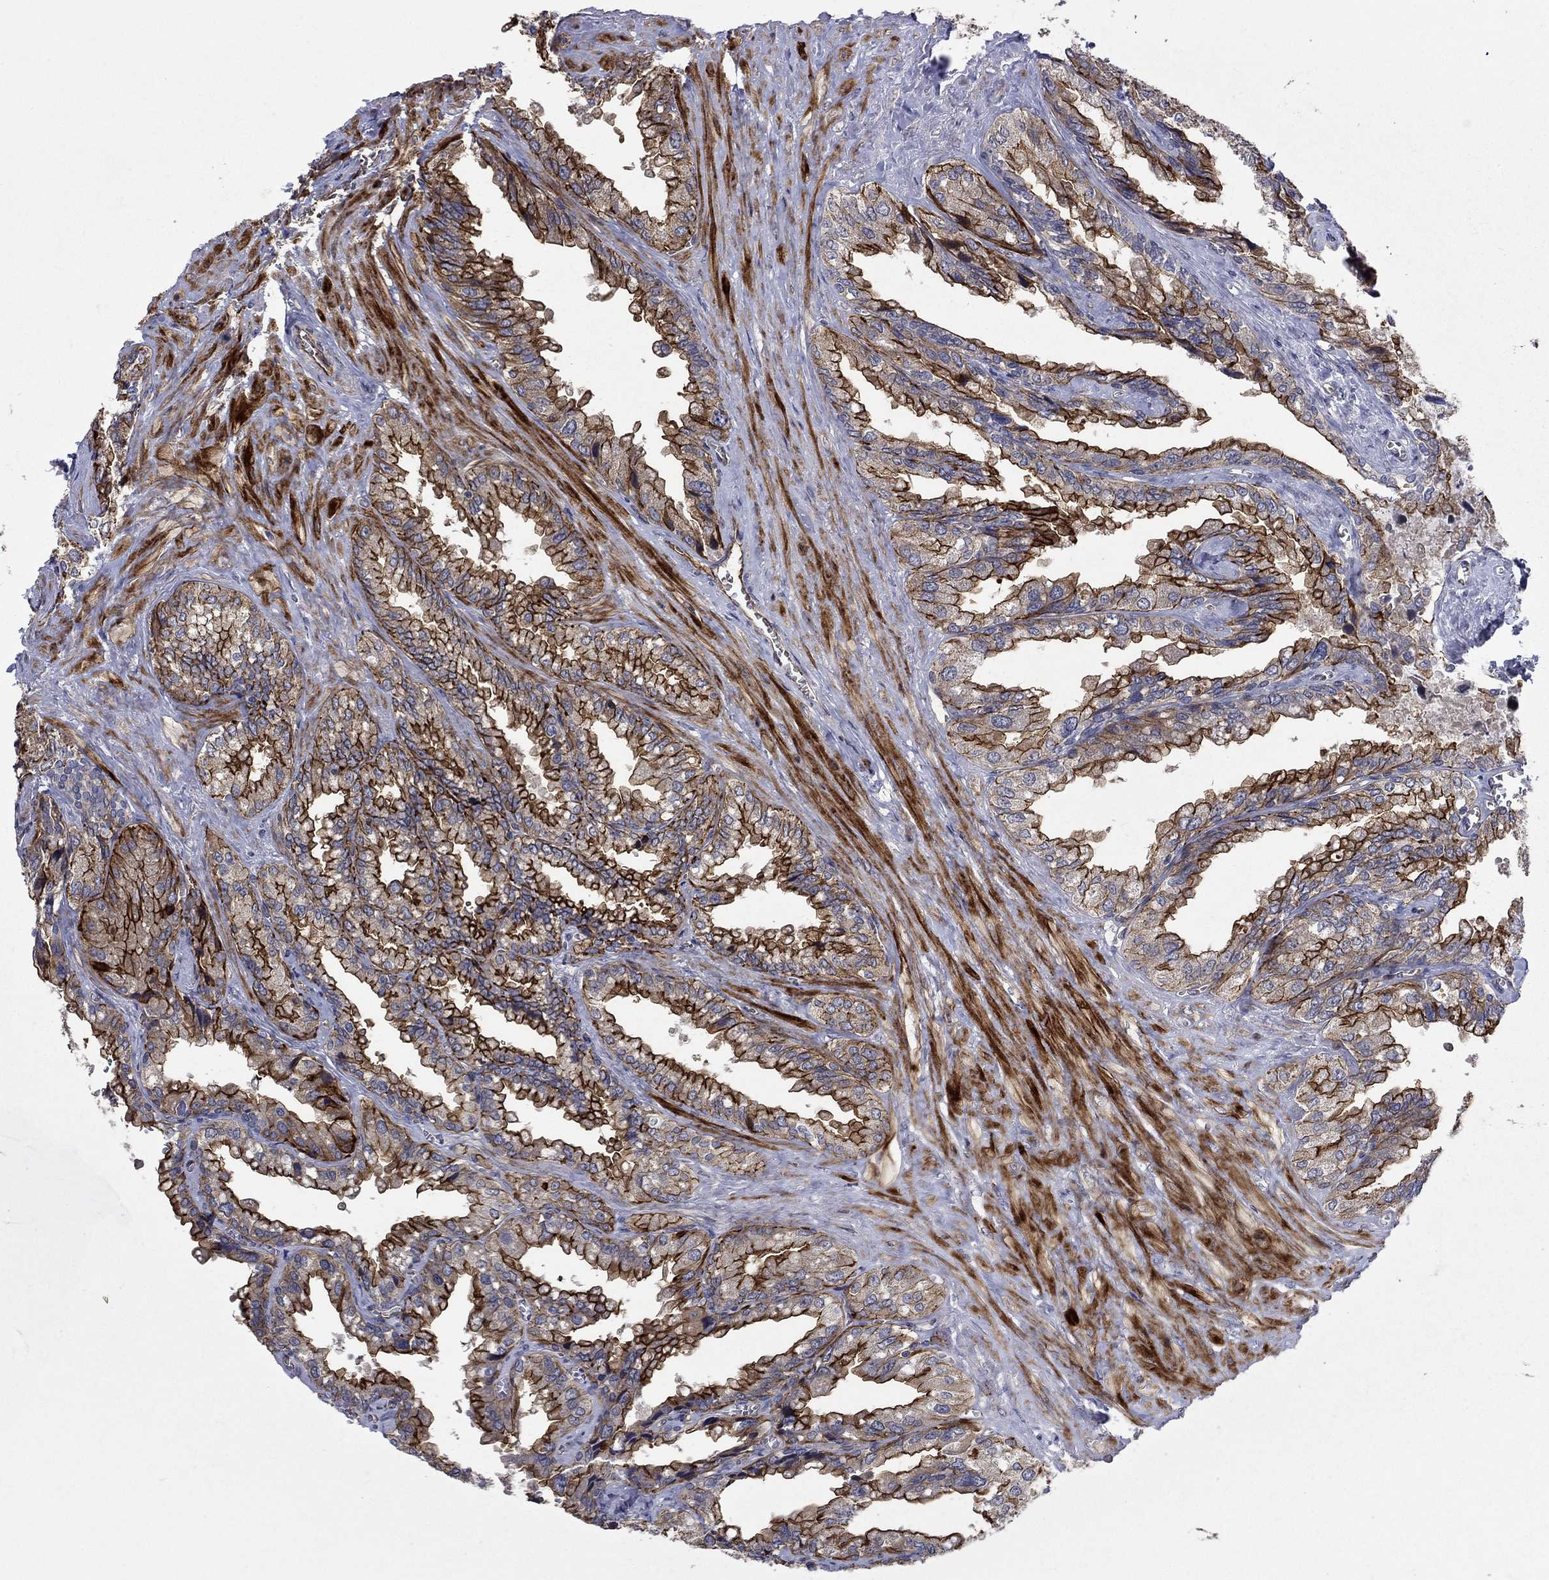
{"staining": {"intensity": "strong", "quantity": ">75%", "location": "cytoplasmic/membranous"}, "tissue": "seminal vesicle", "cell_type": "Glandular cells", "image_type": "normal", "snomed": [{"axis": "morphology", "description": "Normal tissue, NOS"}, {"axis": "topography", "description": "Seminal veicle"}], "caption": "Glandular cells display high levels of strong cytoplasmic/membranous staining in approximately >75% of cells in unremarkable human seminal vesicle. (Stains: DAB (3,3'-diaminobenzidine) in brown, nuclei in blue, Microscopy: brightfield microscopy at high magnification).", "gene": "SLC7A1", "patient": {"sex": "male", "age": 67}}